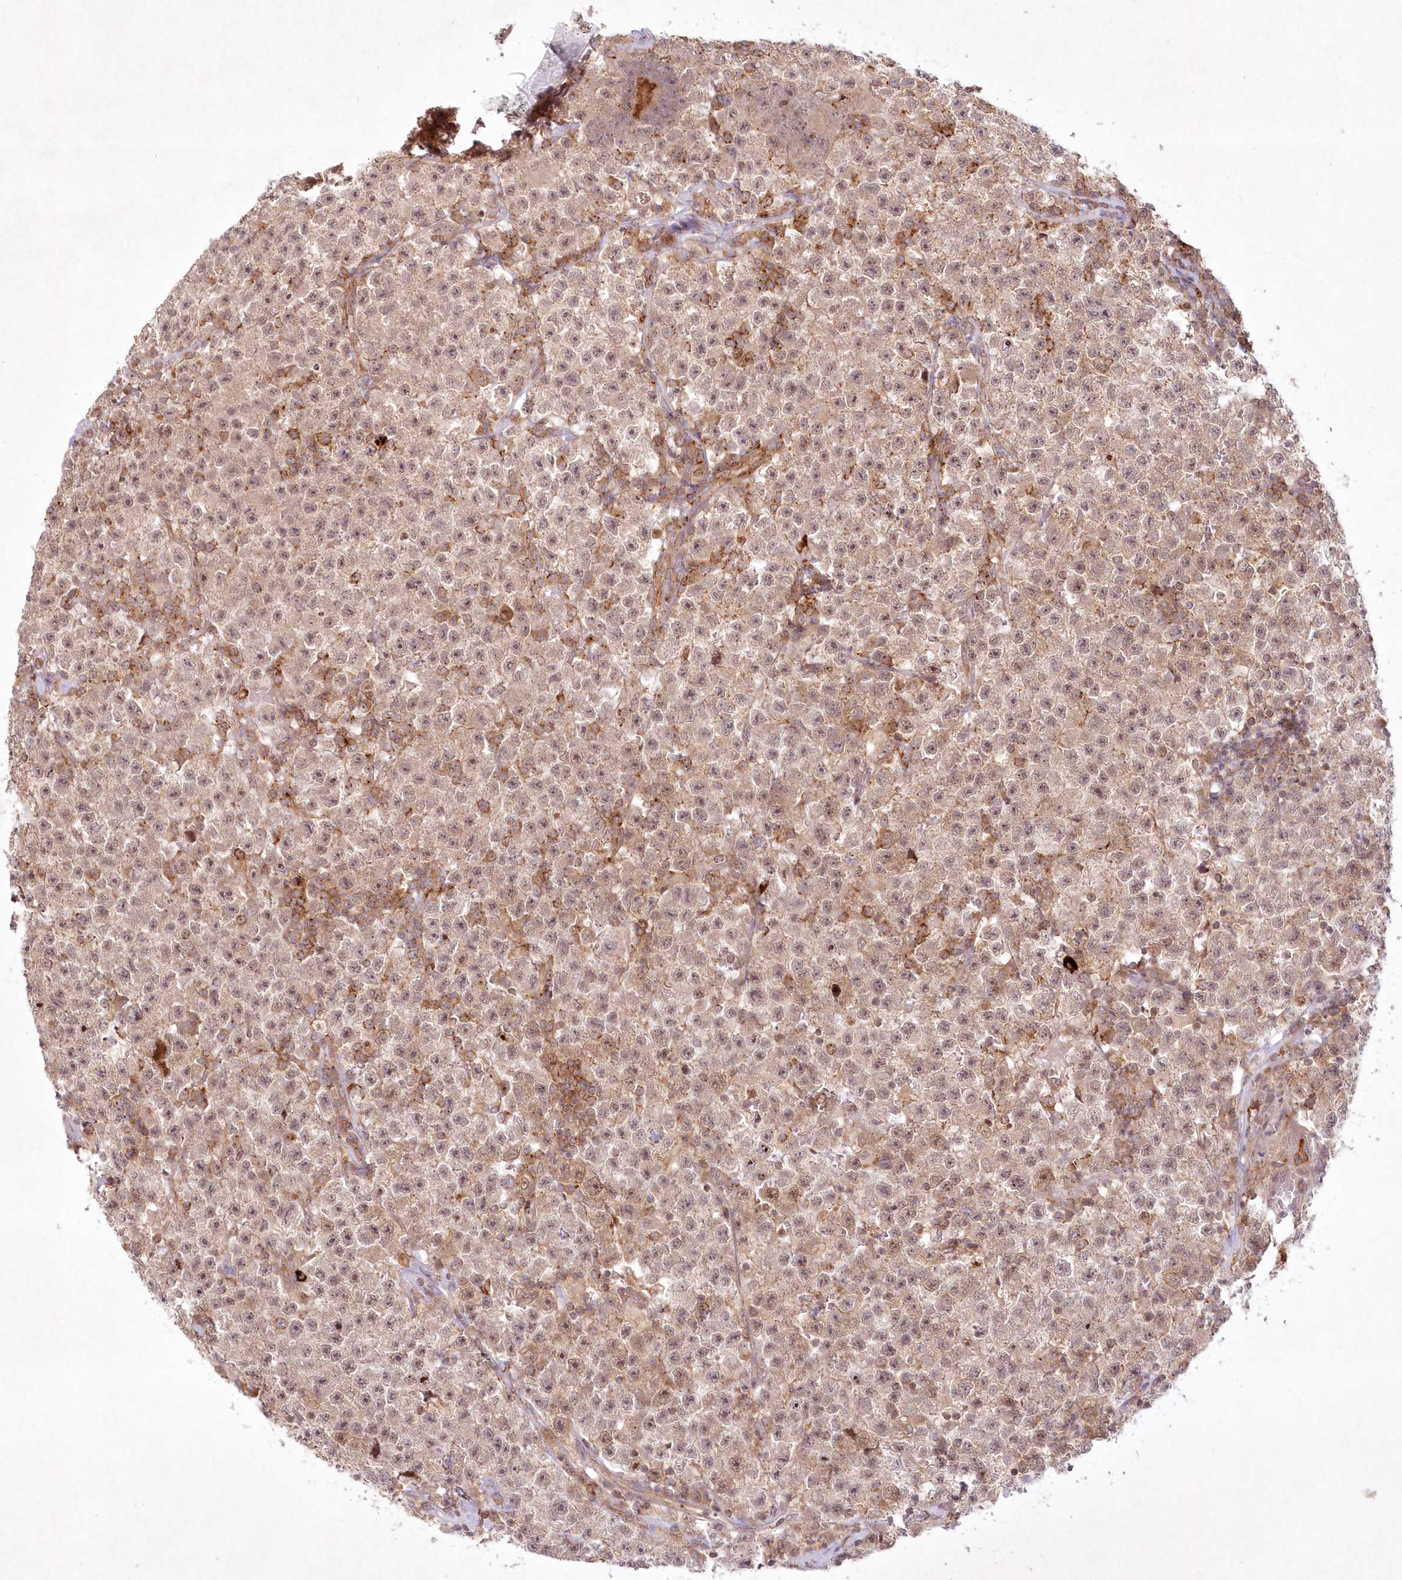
{"staining": {"intensity": "weak", "quantity": ">75%", "location": "cytoplasmic/membranous,nuclear"}, "tissue": "testis cancer", "cell_type": "Tumor cells", "image_type": "cancer", "snomed": [{"axis": "morphology", "description": "Seminoma, NOS"}, {"axis": "topography", "description": "Testis"}], "caption": "Tumor cells demonstrate weak cytoplasmic/membranous and nuclear positivity in approximately >75% of cells in testis cancer.", "gene": "TOGARAM2", "patient": {"sex": "male", "age": 22}}